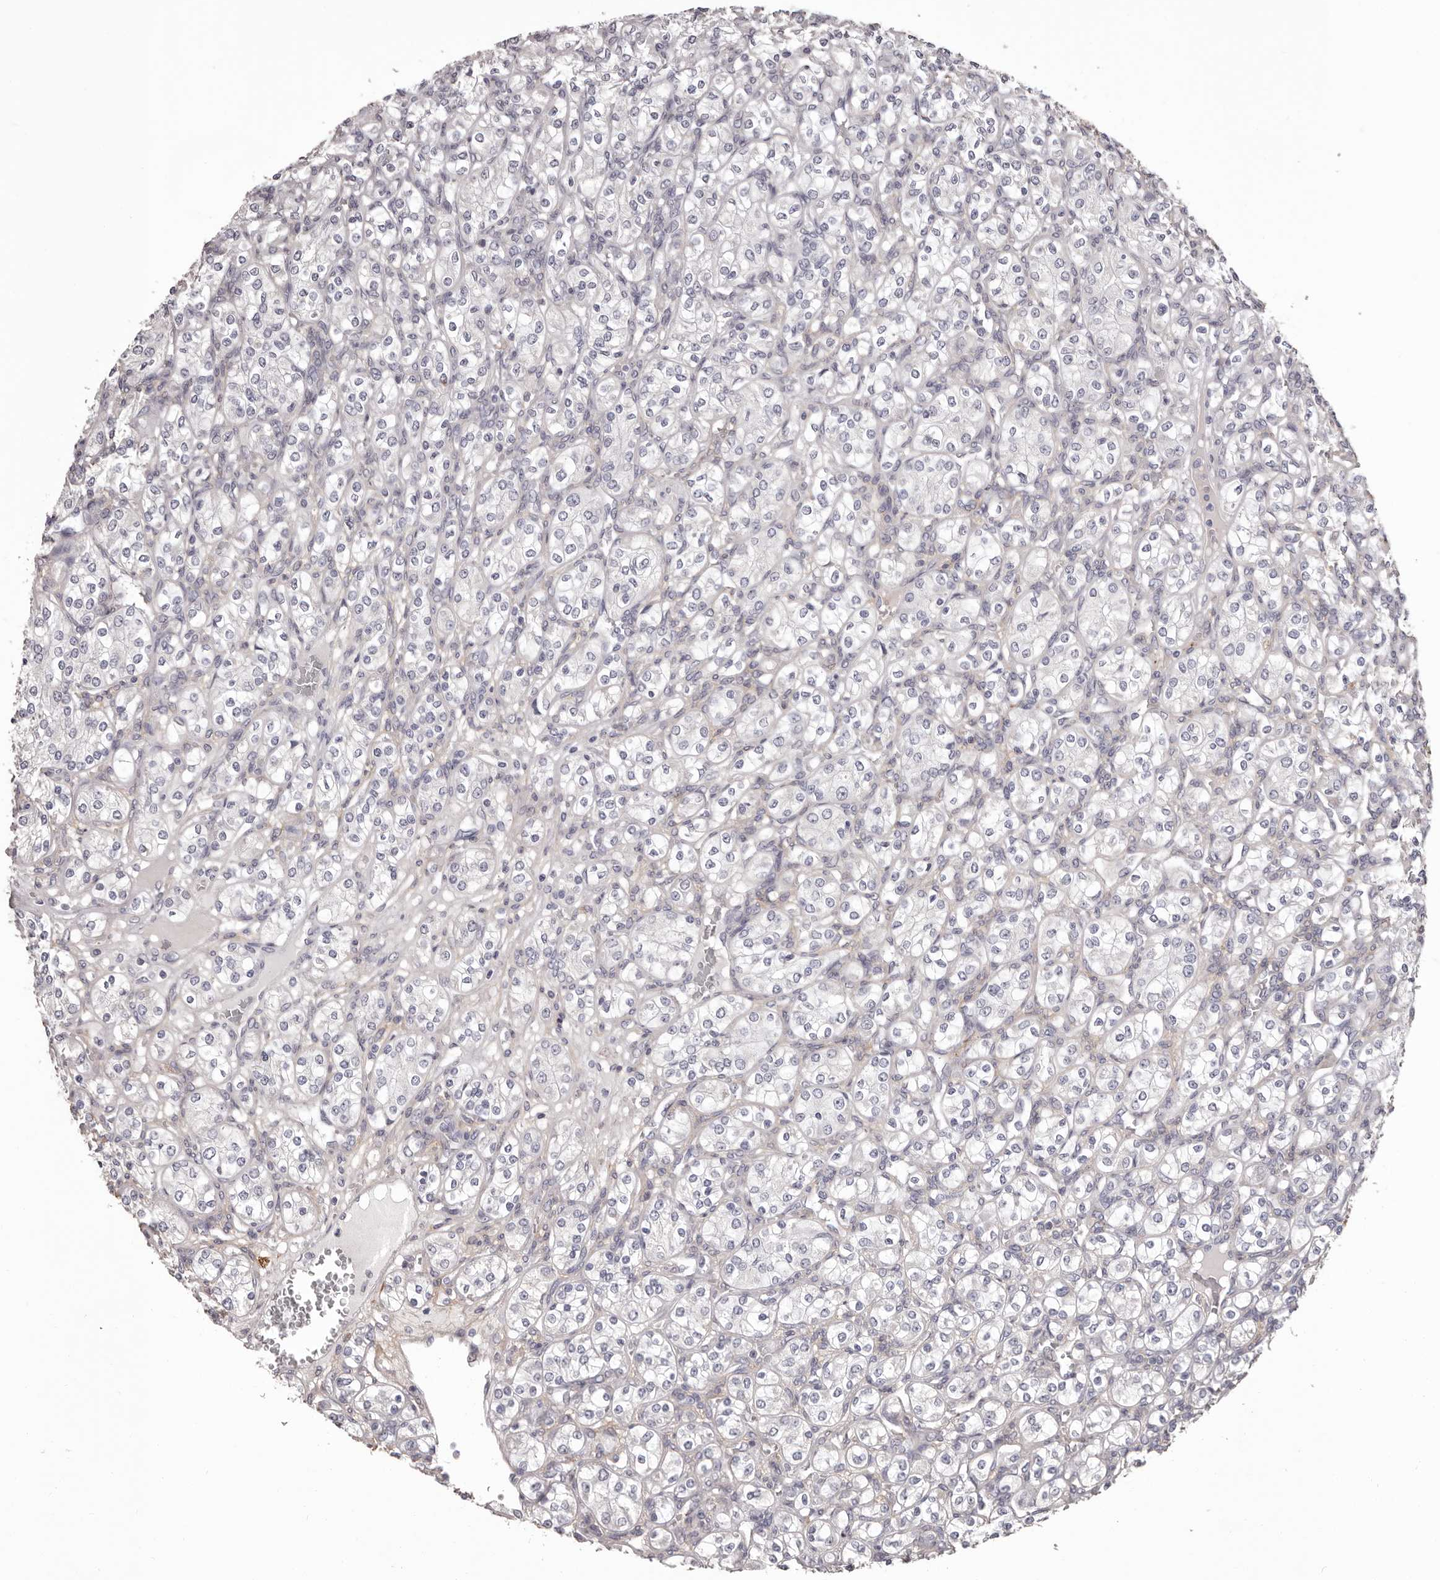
{"staining": {"intensity": "negative", "quantity": "none", "location": "none"}, "tissue": "renal cancer", "cell_type": "Tumor cells", "image_type": "cancer", "snomed": [{"axis": "morphology", "description": "Adenocarcinoma, NOS"}, {"axis": "topography", "description": "Kidney"}], "caption": "An immunohistochemistry (IHC) image of renal adenocarcinoma is shown. There is no staining in tumor cells of renal adenocarcinoma.", "gene": "COL6A1", "patient": {"sex": "male", "age": 77}}